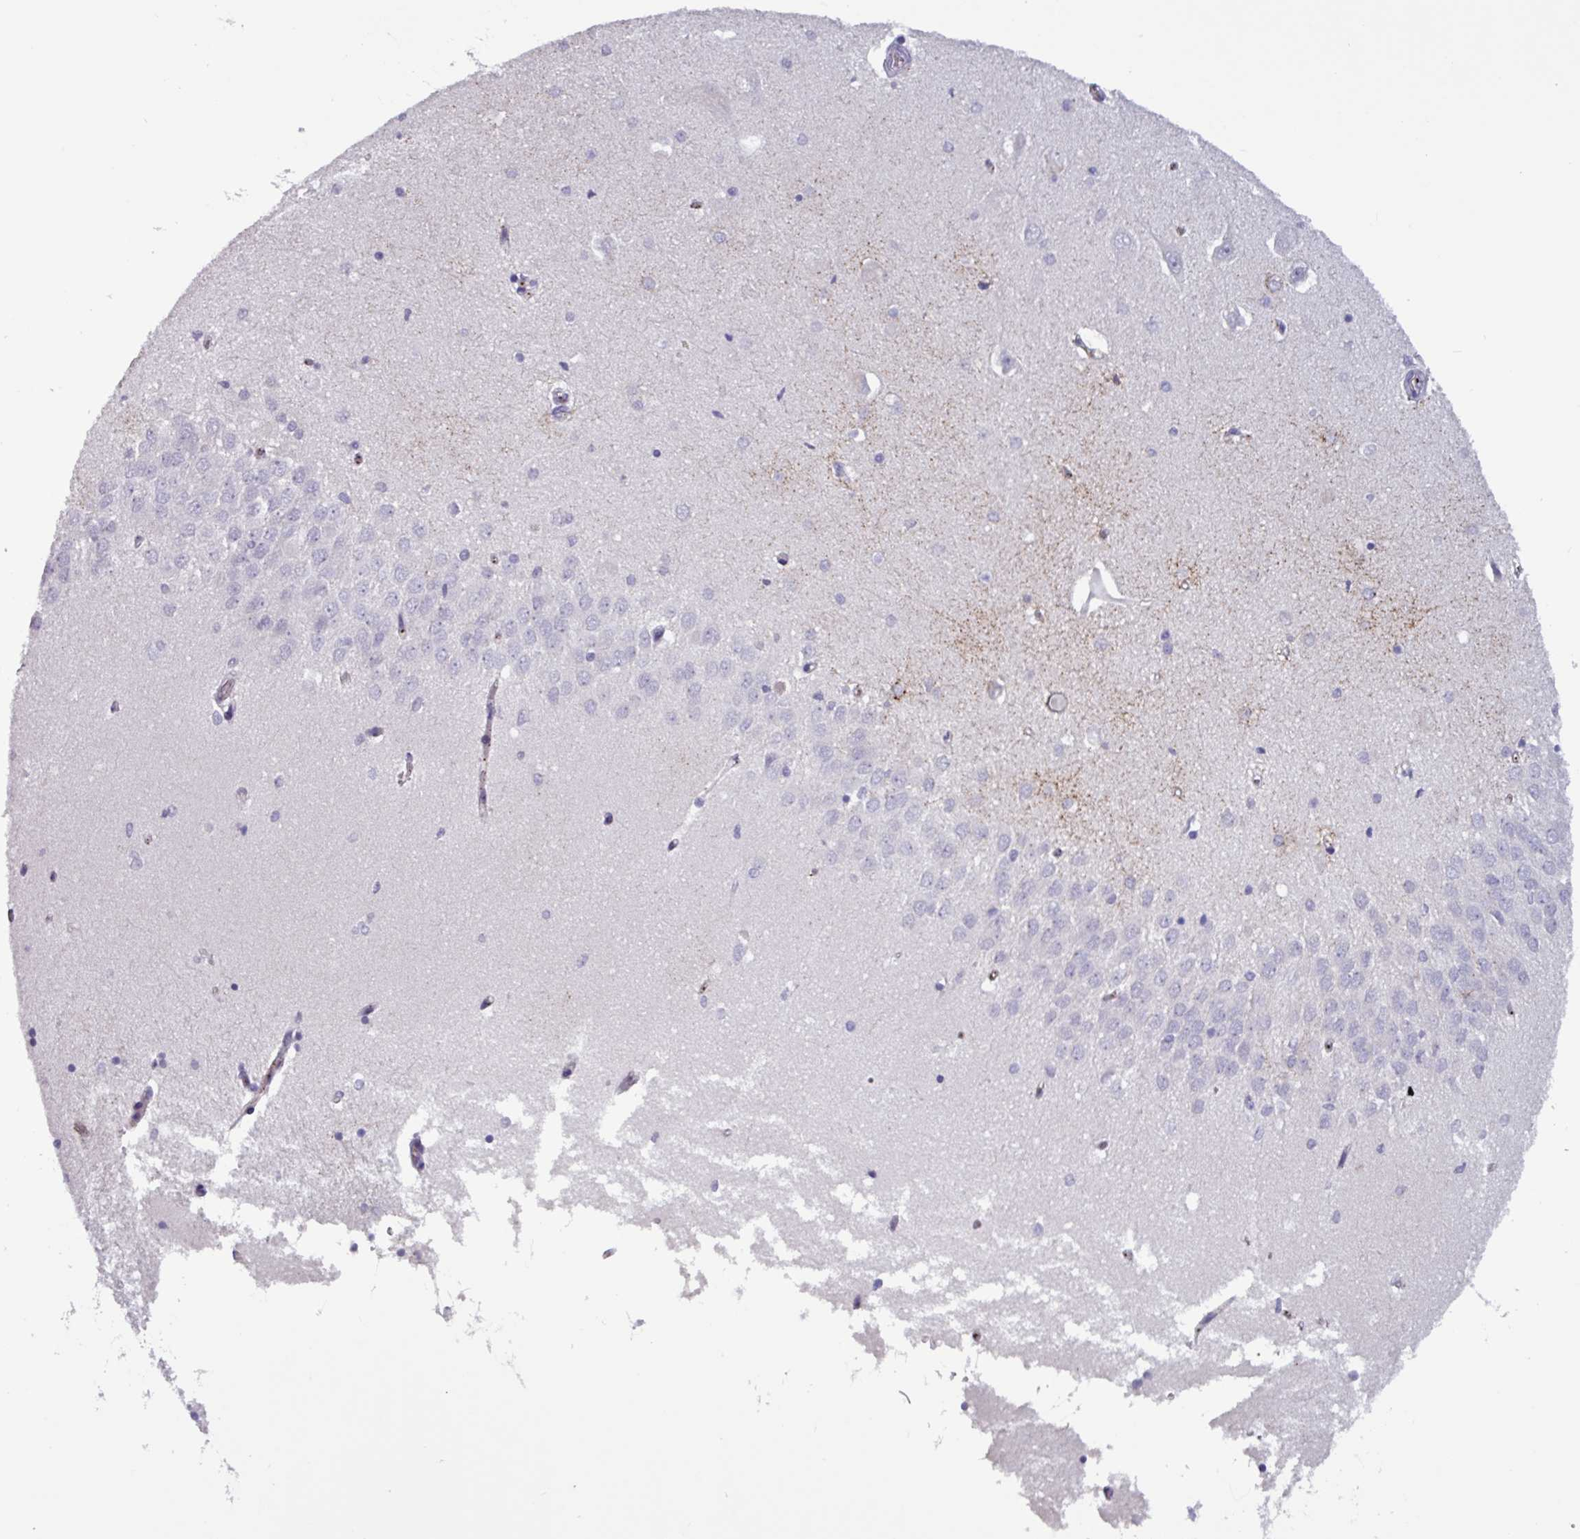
{"staining": {"intensity": "negative", "quantity": "none", "location": "none"}, "tissue": "hippocampus", "cell_type": "Glial cells", "image_type": "normal", "snomed": [{"axis": "morphology", "description": "Normal tissue, NOS"}, {"axis": "topography", "description": "Hippocampus"}], "caption": "A histopathology image of human hippocampus is negative for staining in glial cells. The staining was performed using DAB to visualize the protein expression in brown, while the nuclei were stained in blue with hematoxylin (Magnification: 20x).", "gene": "PLIN2", "patient": {"sex": "male", "age": 45}}